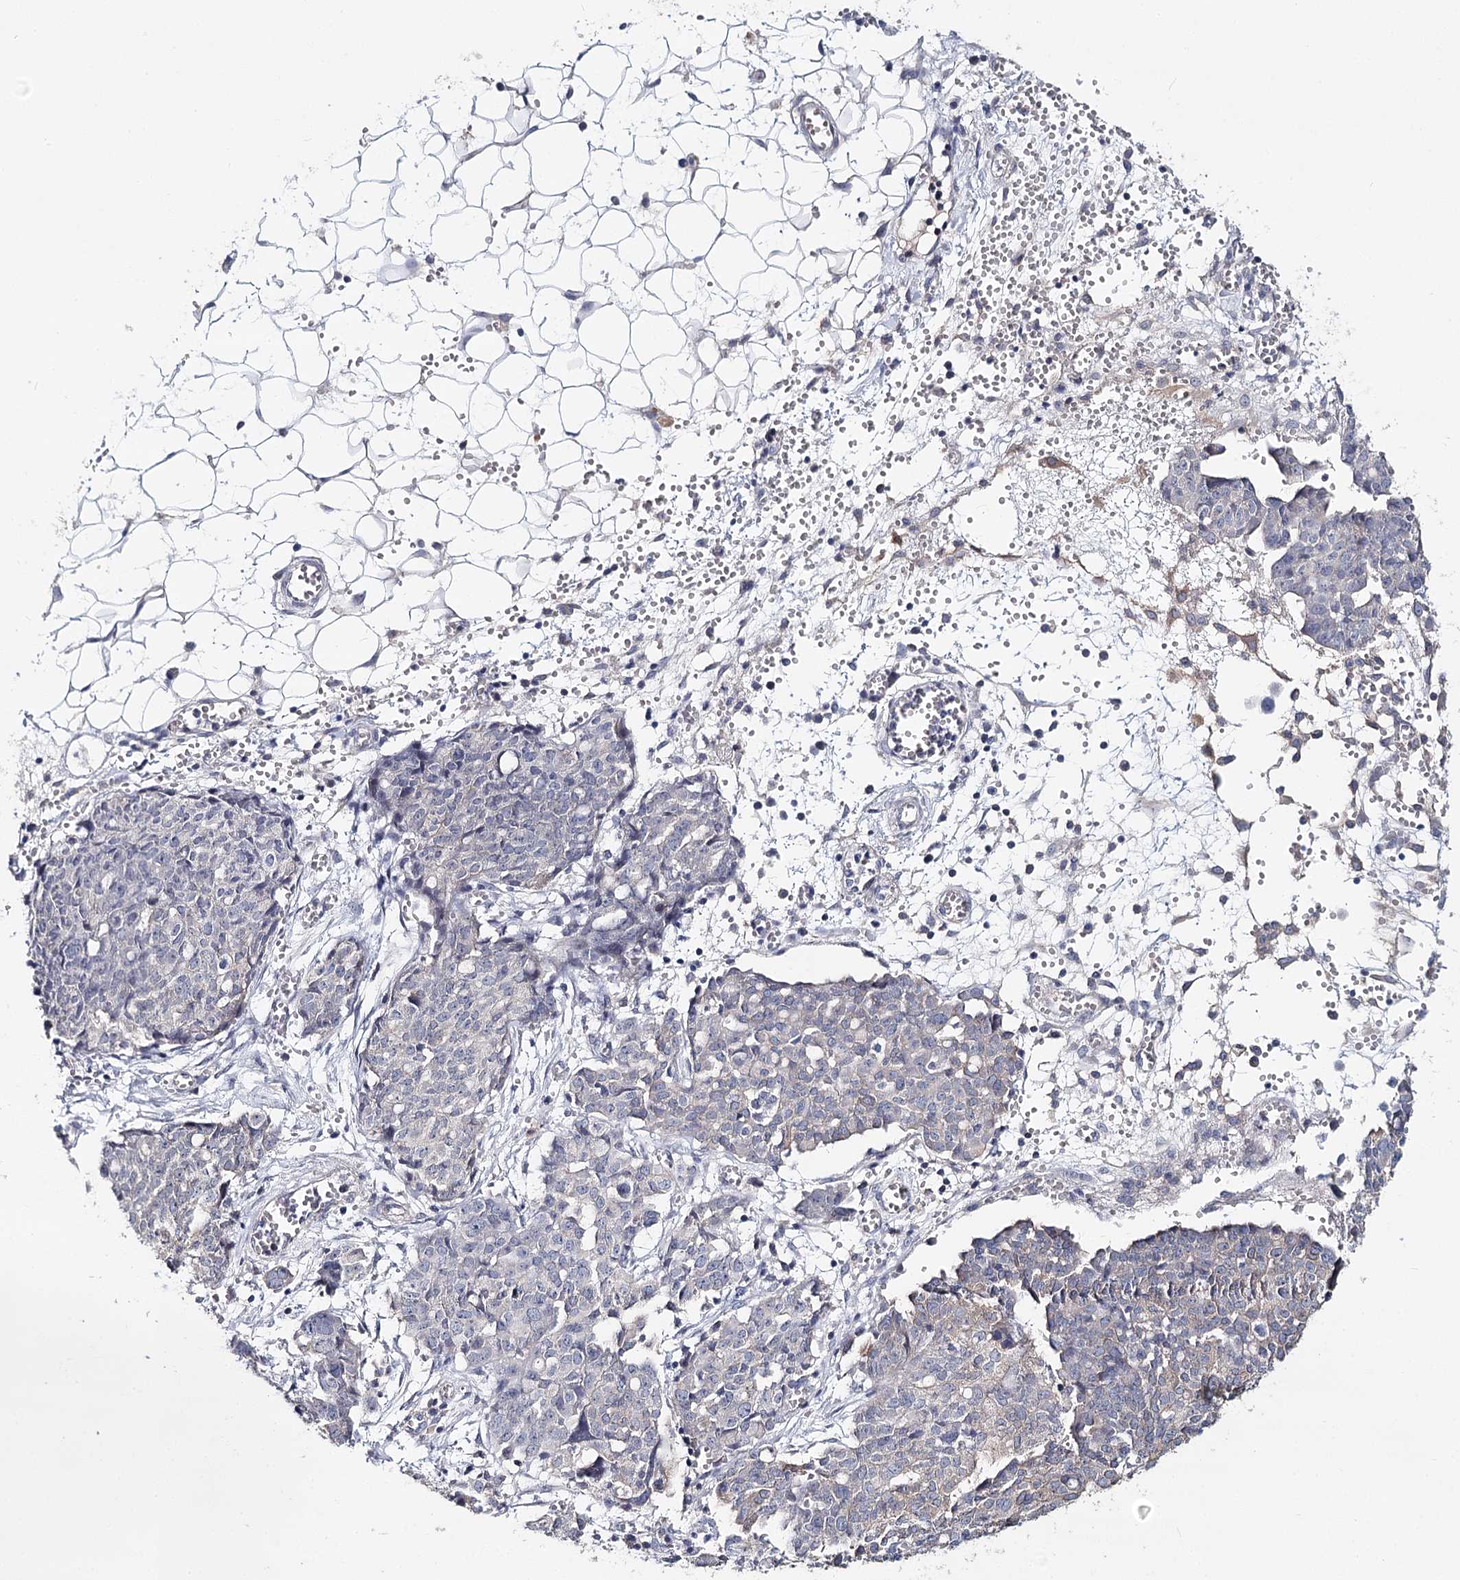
{"staining": {"intensity": "negative", "quantity": "none", "location": "none"}, "tissue": "ovarian cancer", "cell_type": "Tumor cells", "image_type": "cancer", "snomed": [{"axis": "morphology", "description": "Cystadenocarcinoma, serous, NOS"}, {"axis": "topography", "description": "Soft tissue"}, {"axis": "topography", "description": "Ovary"}], "caption": "High magnification brightfield microscopy of serous cystadenocarcinoma (ovarian) stained with DAB (brown) and counterstained with hematoxylin (blue): tumor cells show no significant staining.", "gene": "TMEM218", "patient": {"sex": "female", "age": 57}}